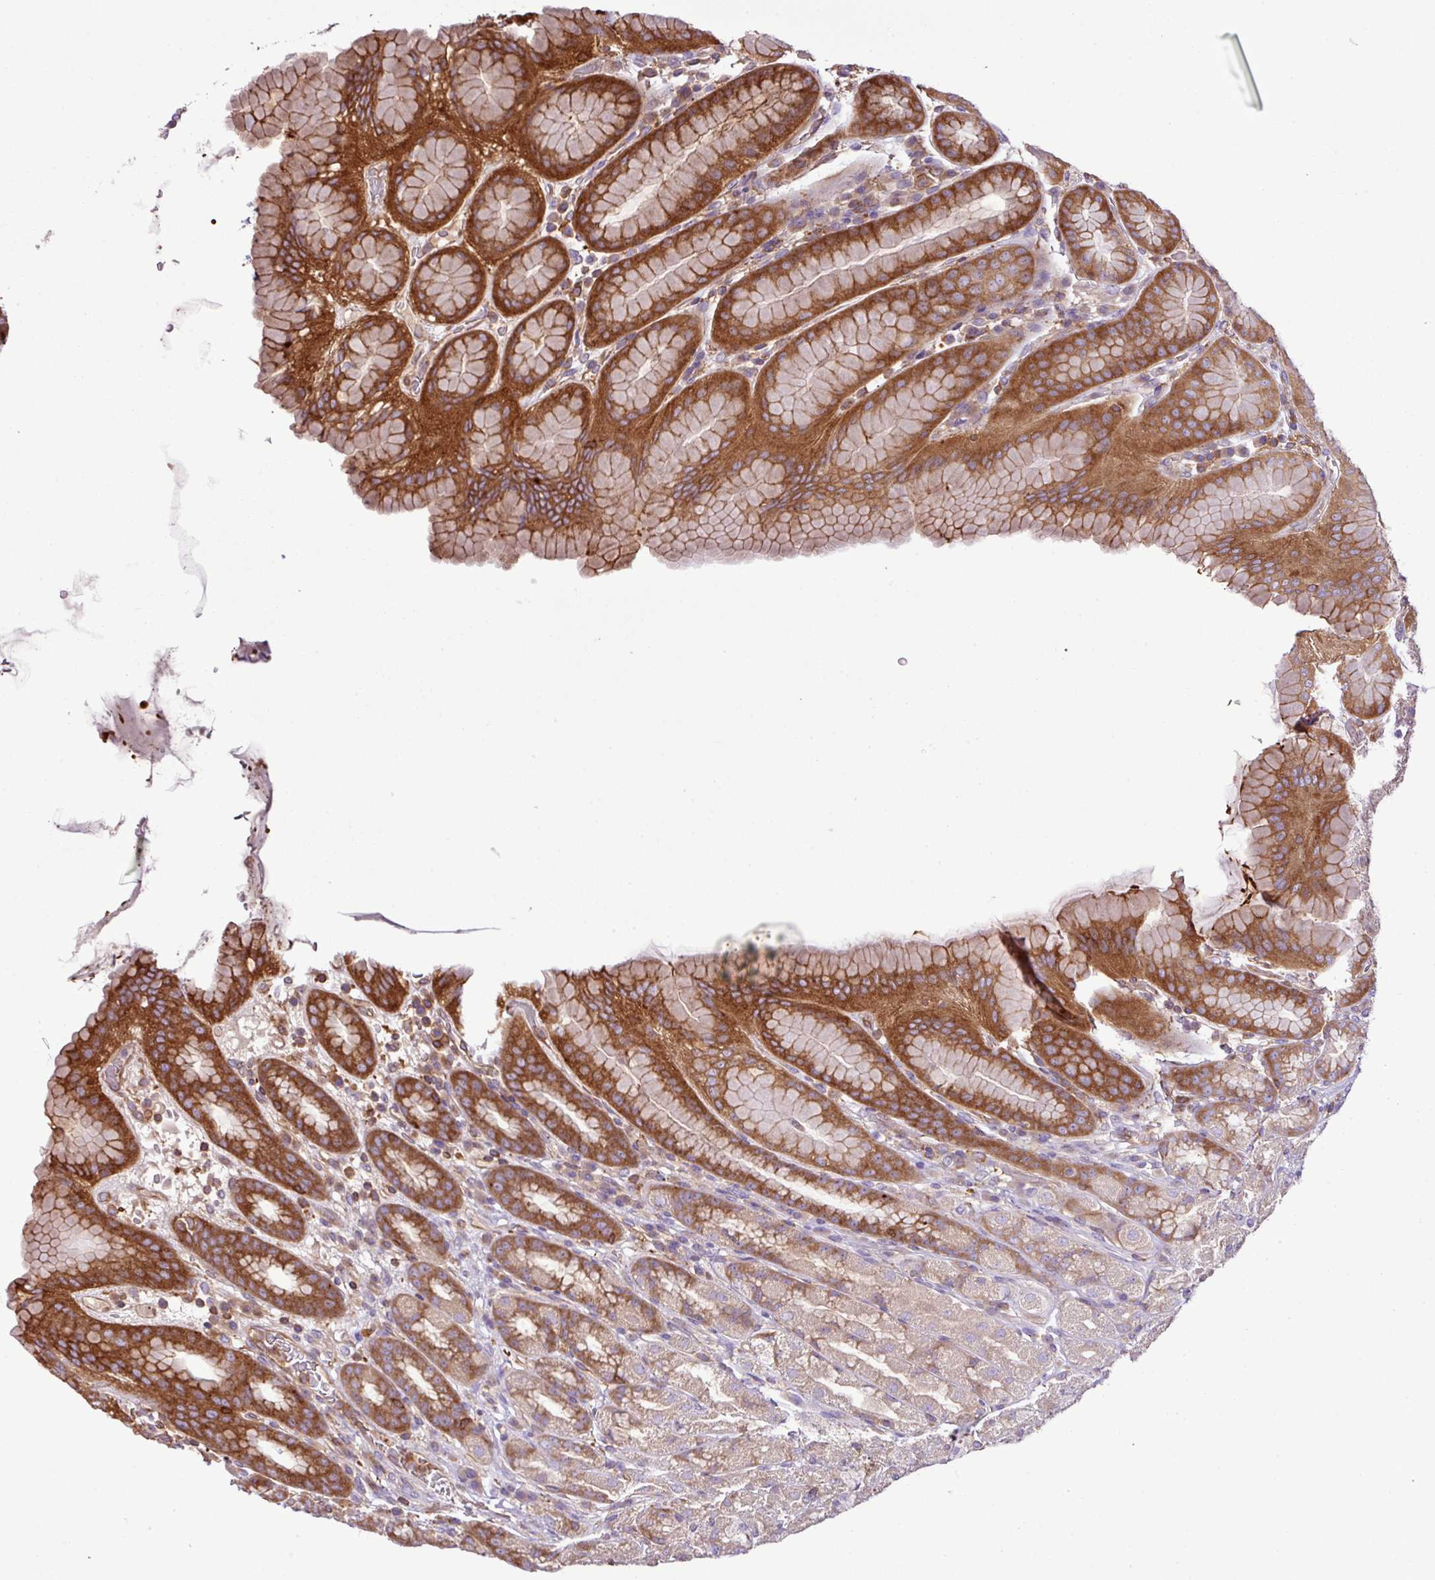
{"staining": {"intensity": "strong", "quantity": "<25%", "location": "cytoplasmic/membranous"}, "tissue": "stomach", "cell_type": "Glandular cells", "image_type": "normal", "snomed": [{"axis": "morphology", "description": "Normal tissue, NOS"}, {"axis": "topography", "description": "Stomach, upper"}, {"axis": "topography", "description": "Stomach"}], "caption": "Stomach stained with a brown dye reveals strong cytoplasmic/membranous positive expression in approximately <25% of glandular cells.", "gene": "PGAP6", "patient": {"sex": "male", "age": 68}}